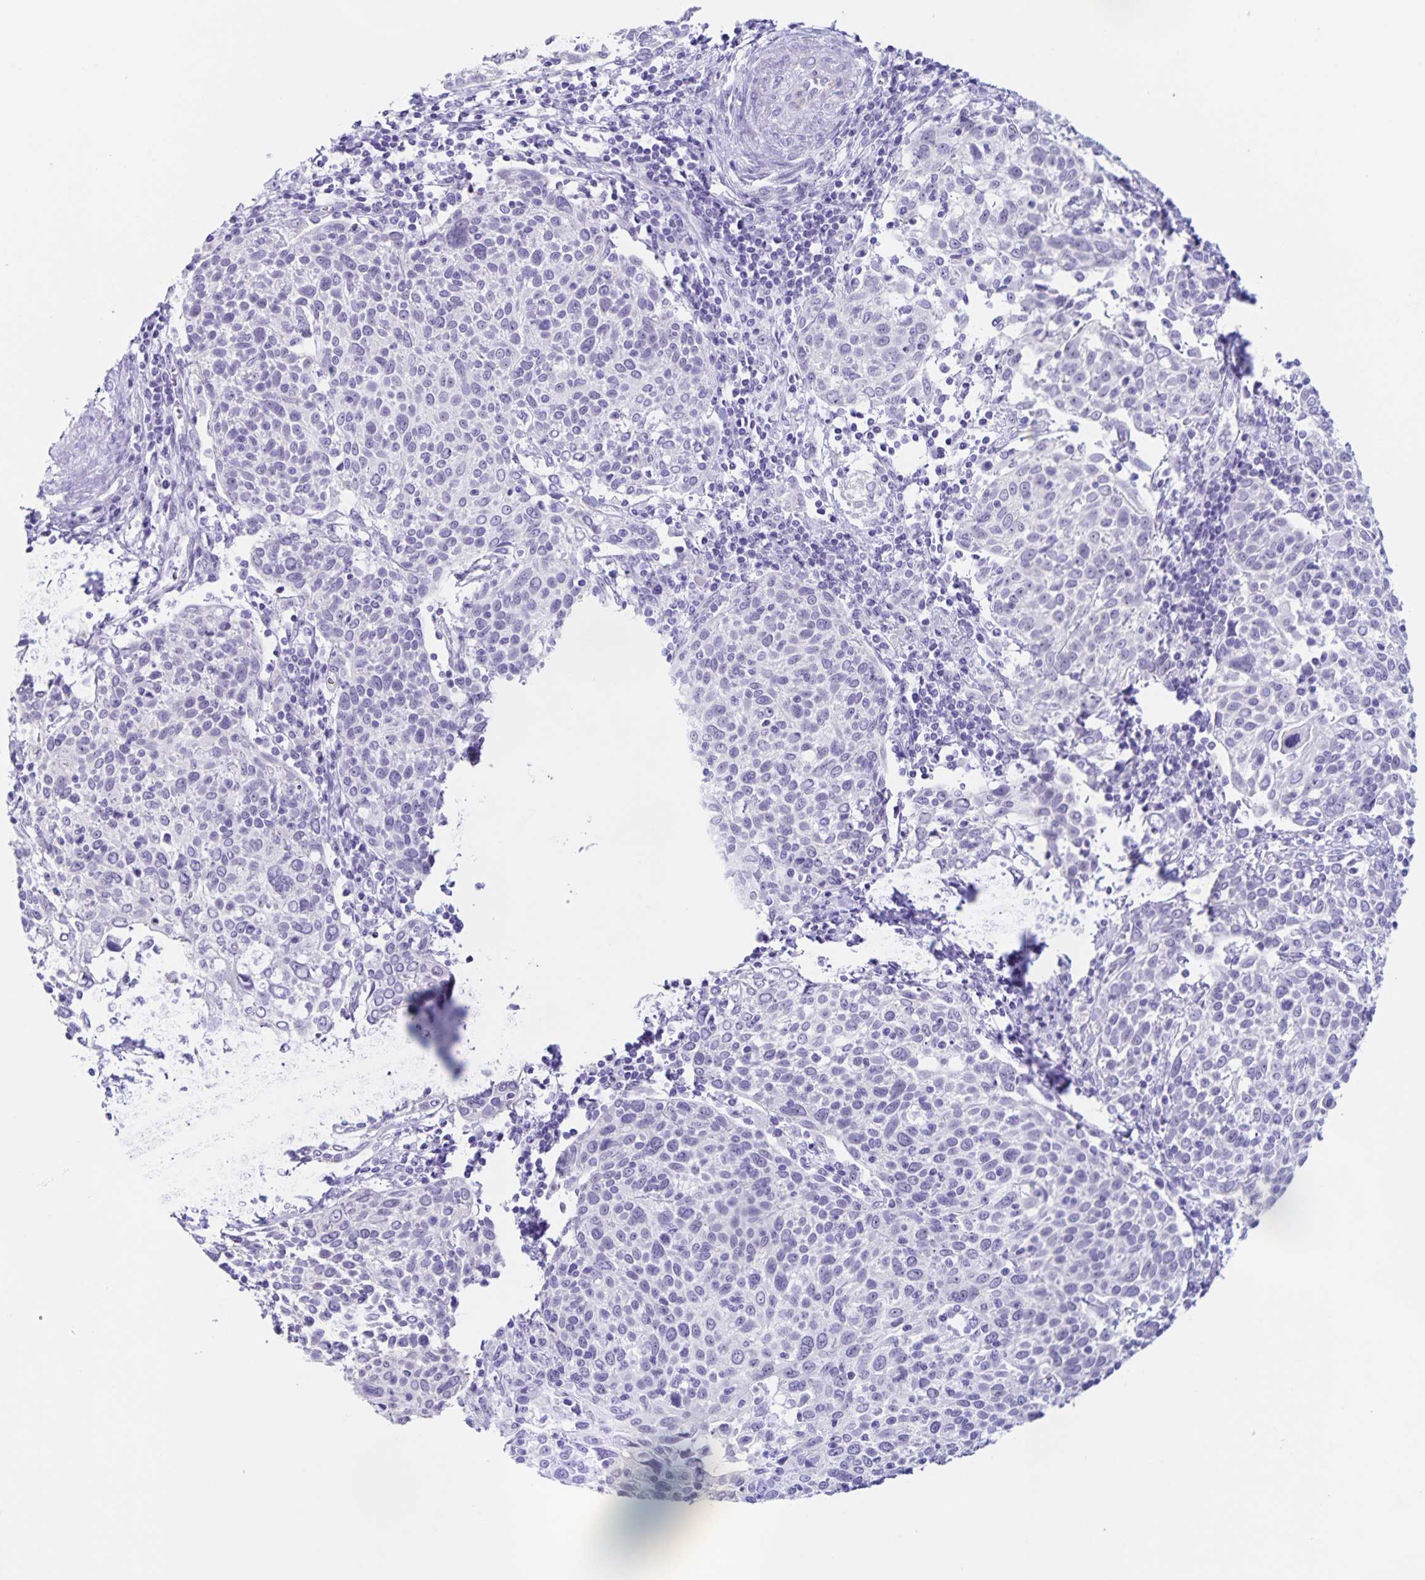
{"staining": {"intensity": "negative", "quantity": "none", "location": "none"}, "tissue": "cervical cancer", "cell_type": "Tumor cells", "image_type": "cancer", "snomed": [{"axis": "morphology", "description": "Squamous cell carcinoma, NOS"}, {"axis": "topography", "description": "Cervix"}], "caption": "Micrograph shows no significant protein staining in tumor cells of cervical cancer.", "gene": "FAM170A", "patient": {"sex": "female", "age": 61}}